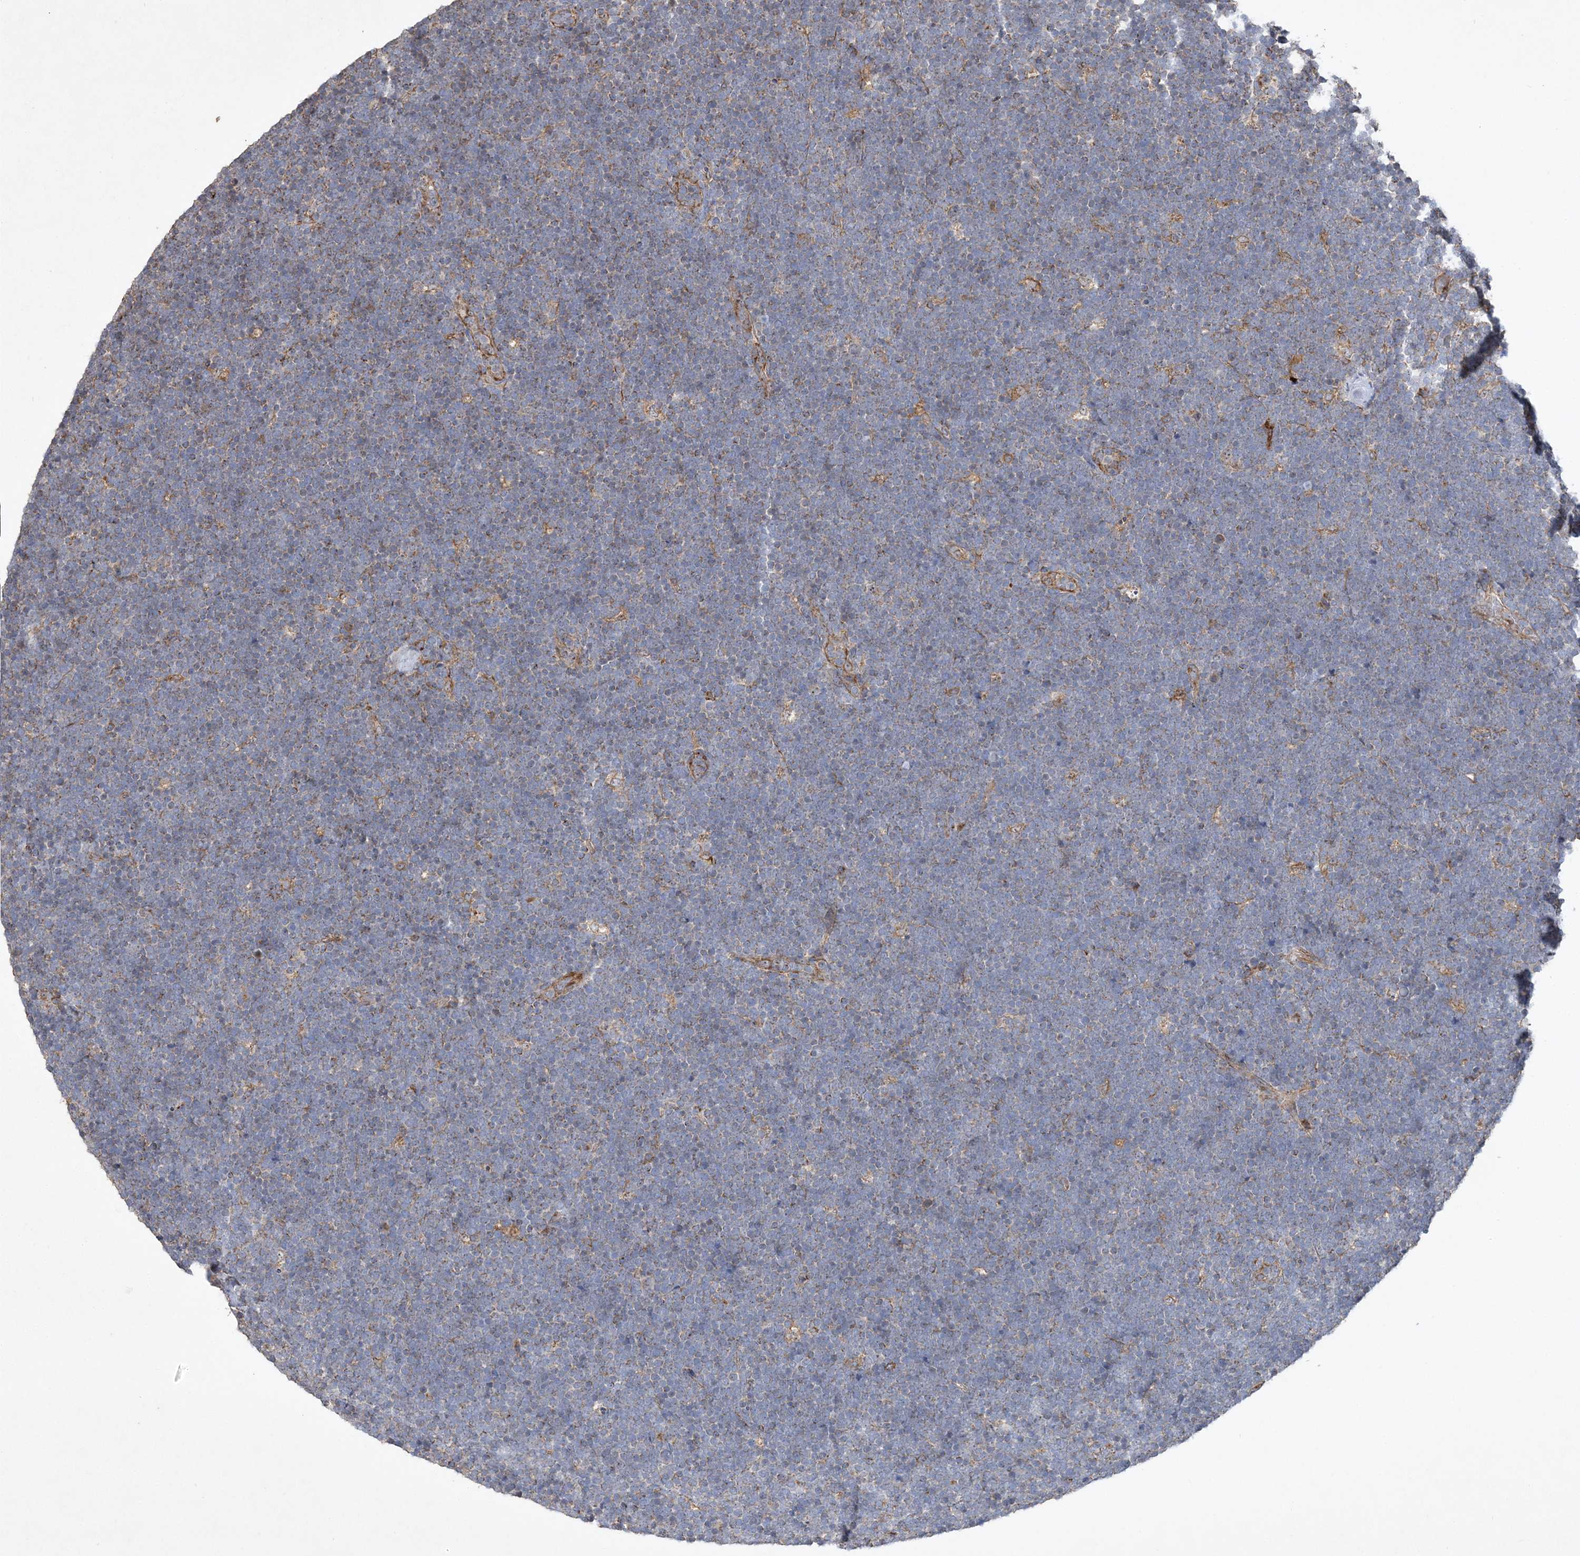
{"staining": {"intensity": "negative", "quantity": "none", "location": "none"}, "tissue": "lymphoma", "cell_type": "Tumor cells", "image_type": "cancer", "snomed": [{"axis": "morphology", "description": "Malignant lymphoma, non-Hodgkin's type, High grade"}, {"axis": "topography", "description": "Lymph node"}], "caption": "IHC photomicrograph of neoplastic tissue: human high-grade malignant lymphoma, non-Hodgkin's type stained with DAB (3,3'-diaminobenzidine) exhibits no significant protein positivity in tumor cells.", "gene": "FEZ2", "patient": {"sex": "male", "age": 13}}